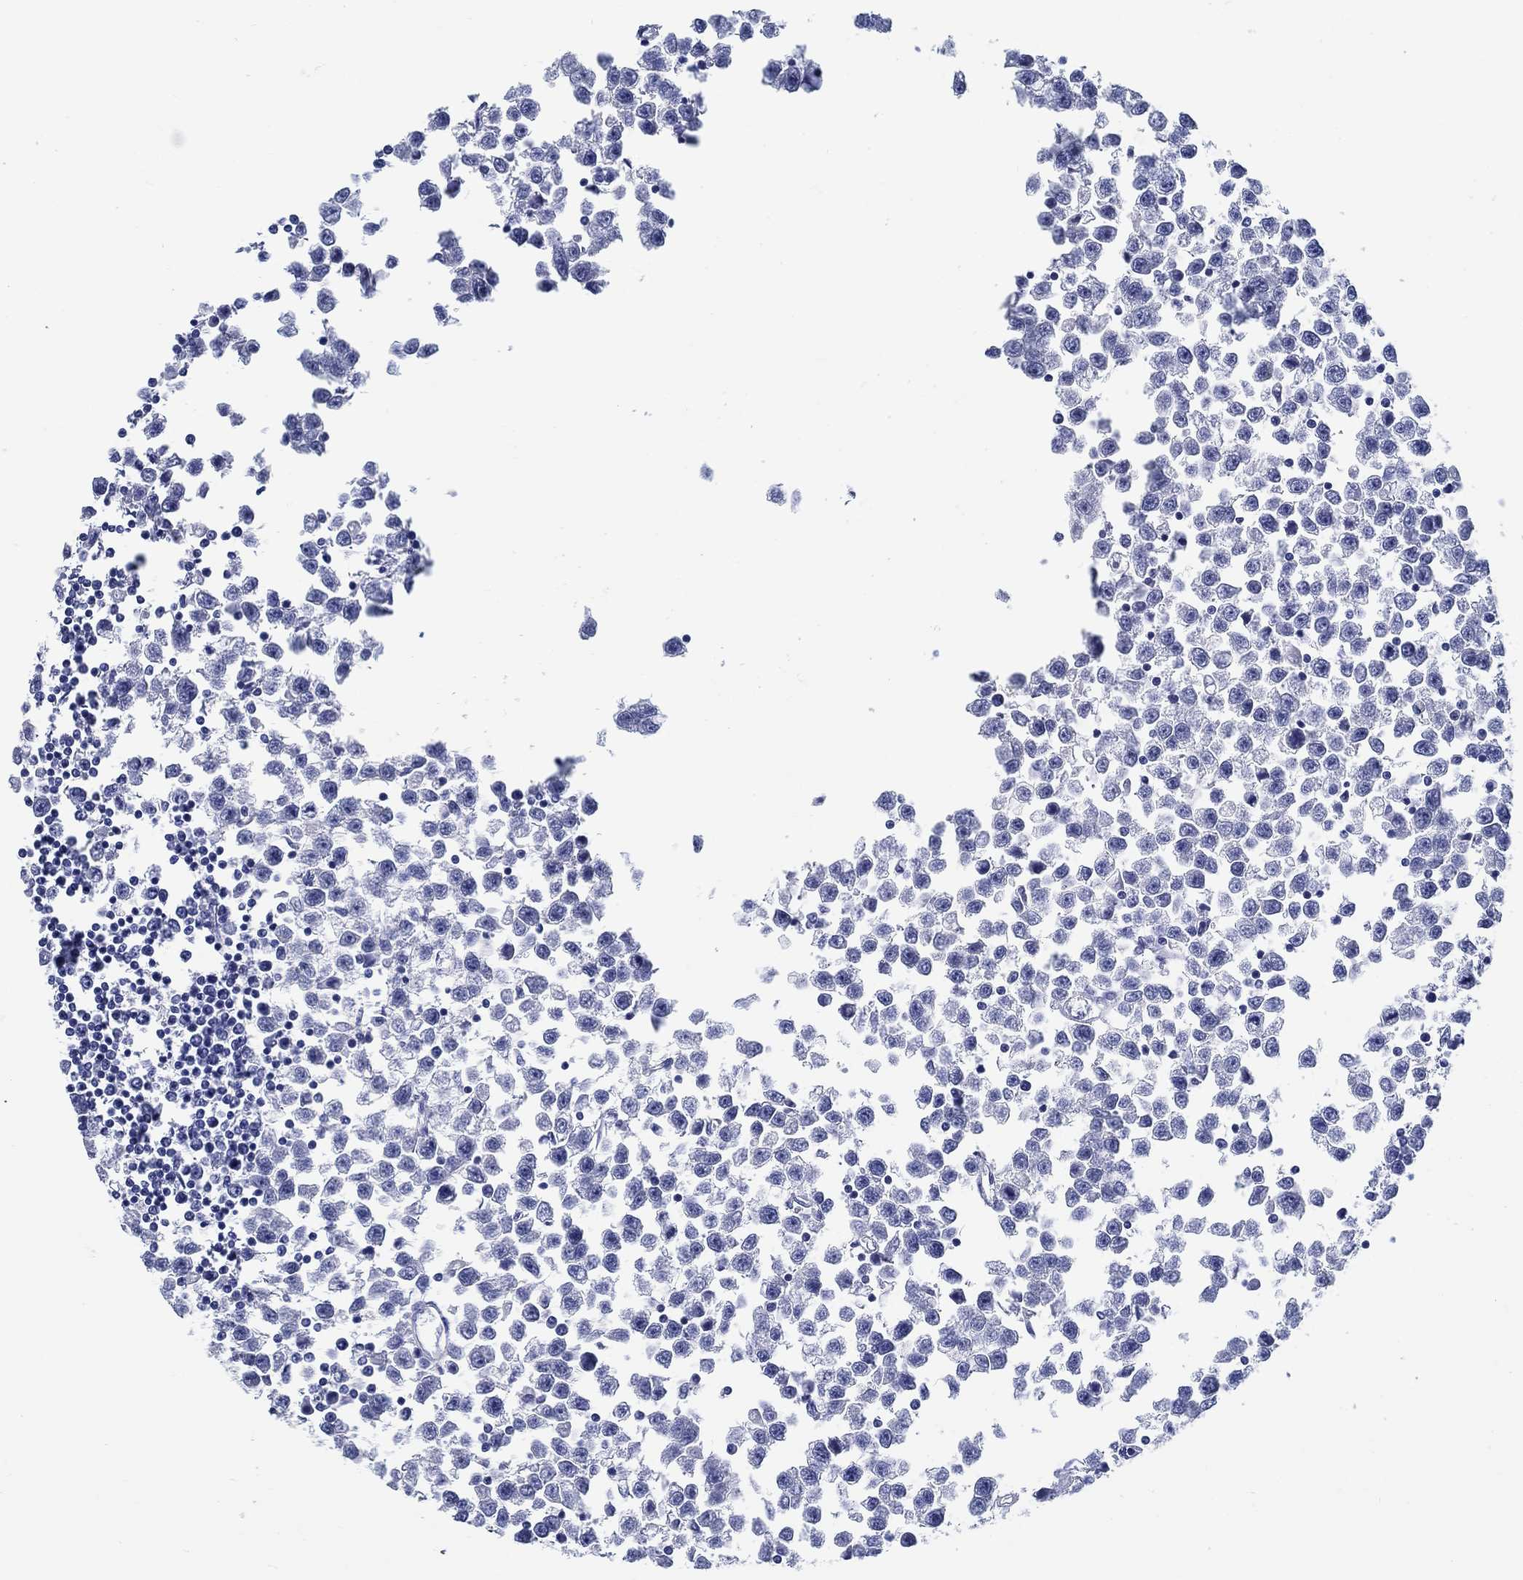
{"staining": {"intensity": "negative", "quantity": "none", "location": "none"}, "tissue": "testis cancer", "cell_type": "Tumor cells", "image_type": "cancer", "snomed": [{"axis": "morphology", "description": "Seminoma, NOS"}, {"axis": "topography", "description": "Testis"}], "caption": "Protein analysis of testis cancer (seminoma) exhibits no significant positivity in tumor cells.", "gene": "FBXO2", "patient": {"sex": "male", "age": 34}}